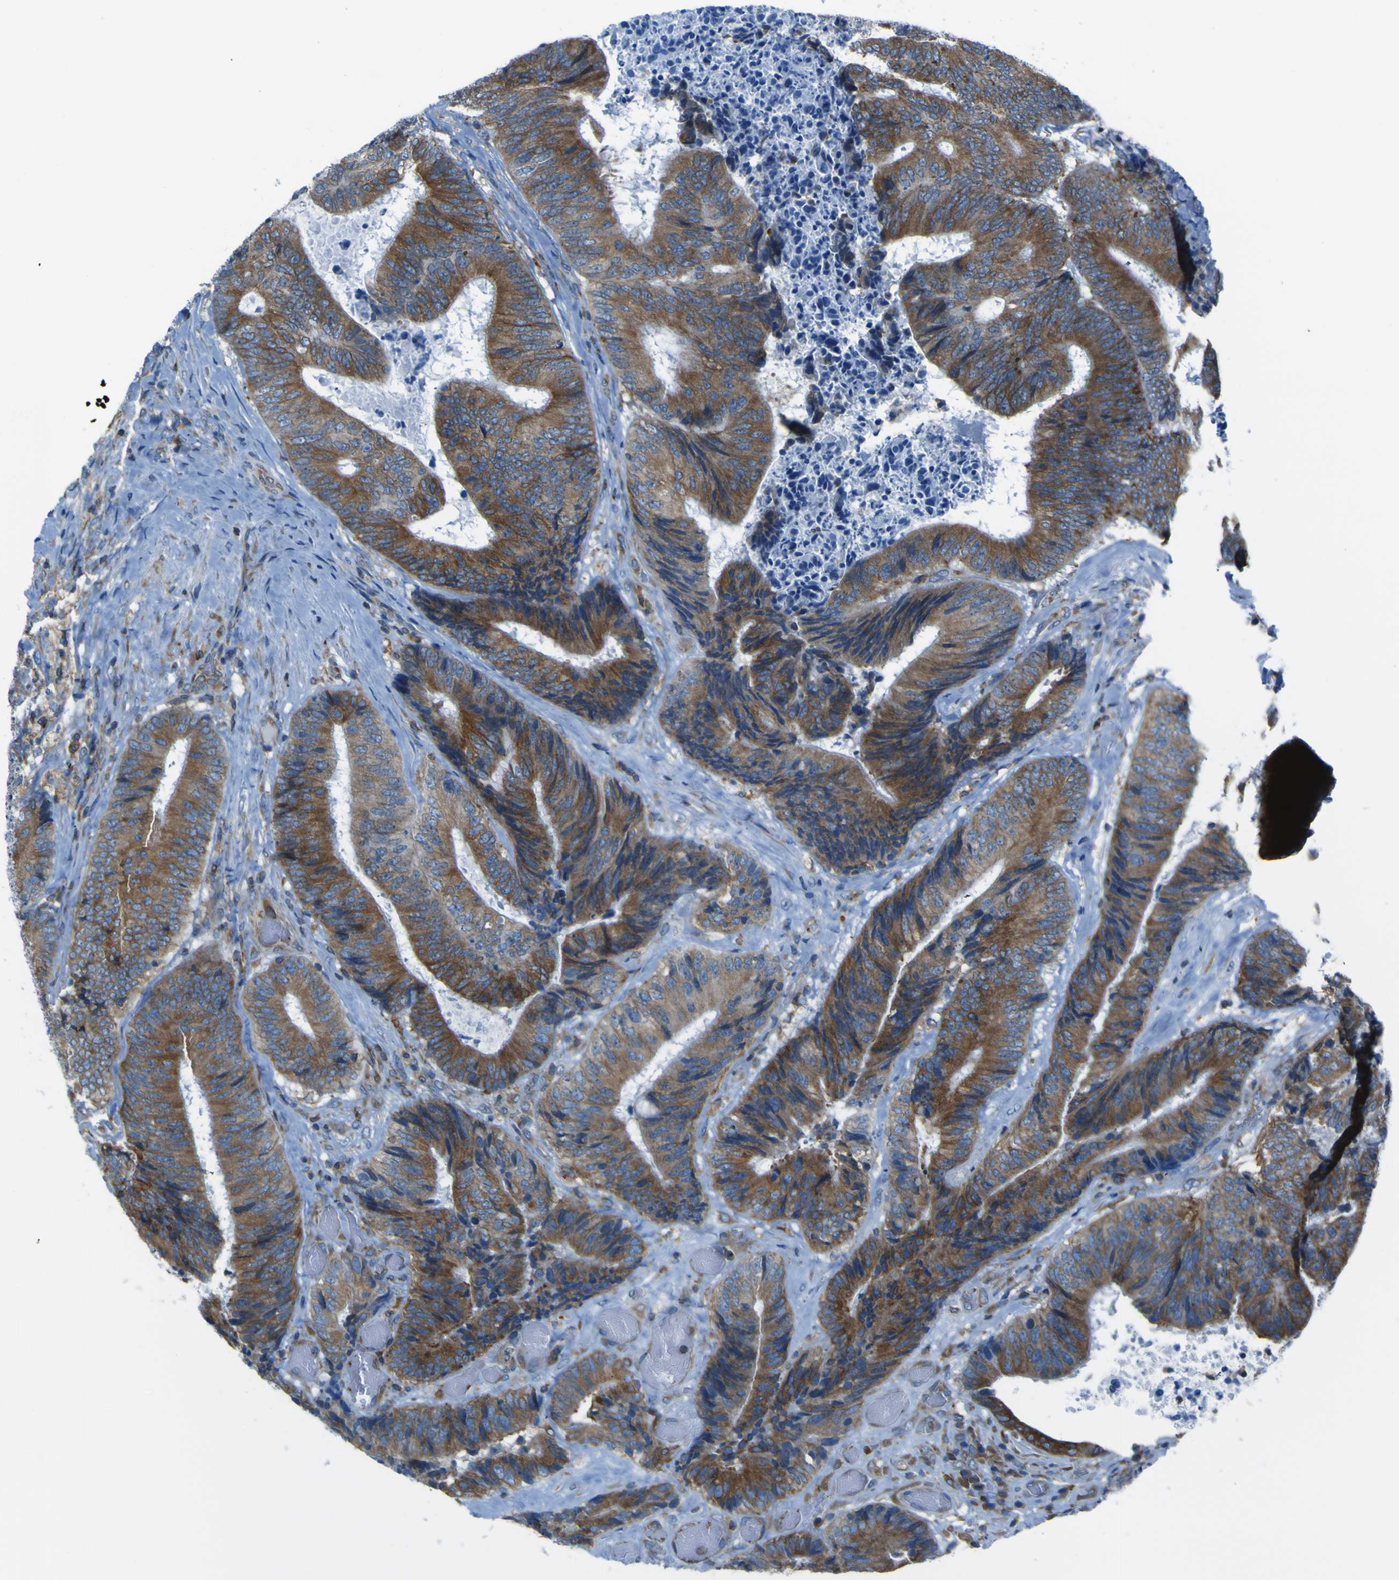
{"staining": {"intensity": "strong", "quantity": ">75%", "location": "cytoplasmic/membranous"}, "tissue": "colorectal cancer", "cell_type": "Tumor cells", "image_type": "cancer", "snomed": [{"axis": "morphology", "description": "Adenocarcinoma, NOS"}, {"axis": "topography", "description": "Rectum"}], "caption": "An image of adenocarcinoma (colorectal) stained for a protein displays strong cytoplasmic/membranous brown staining in tumor cells.", "gene": "STIM1", "patient": {"sex": "male", "age": 72}}